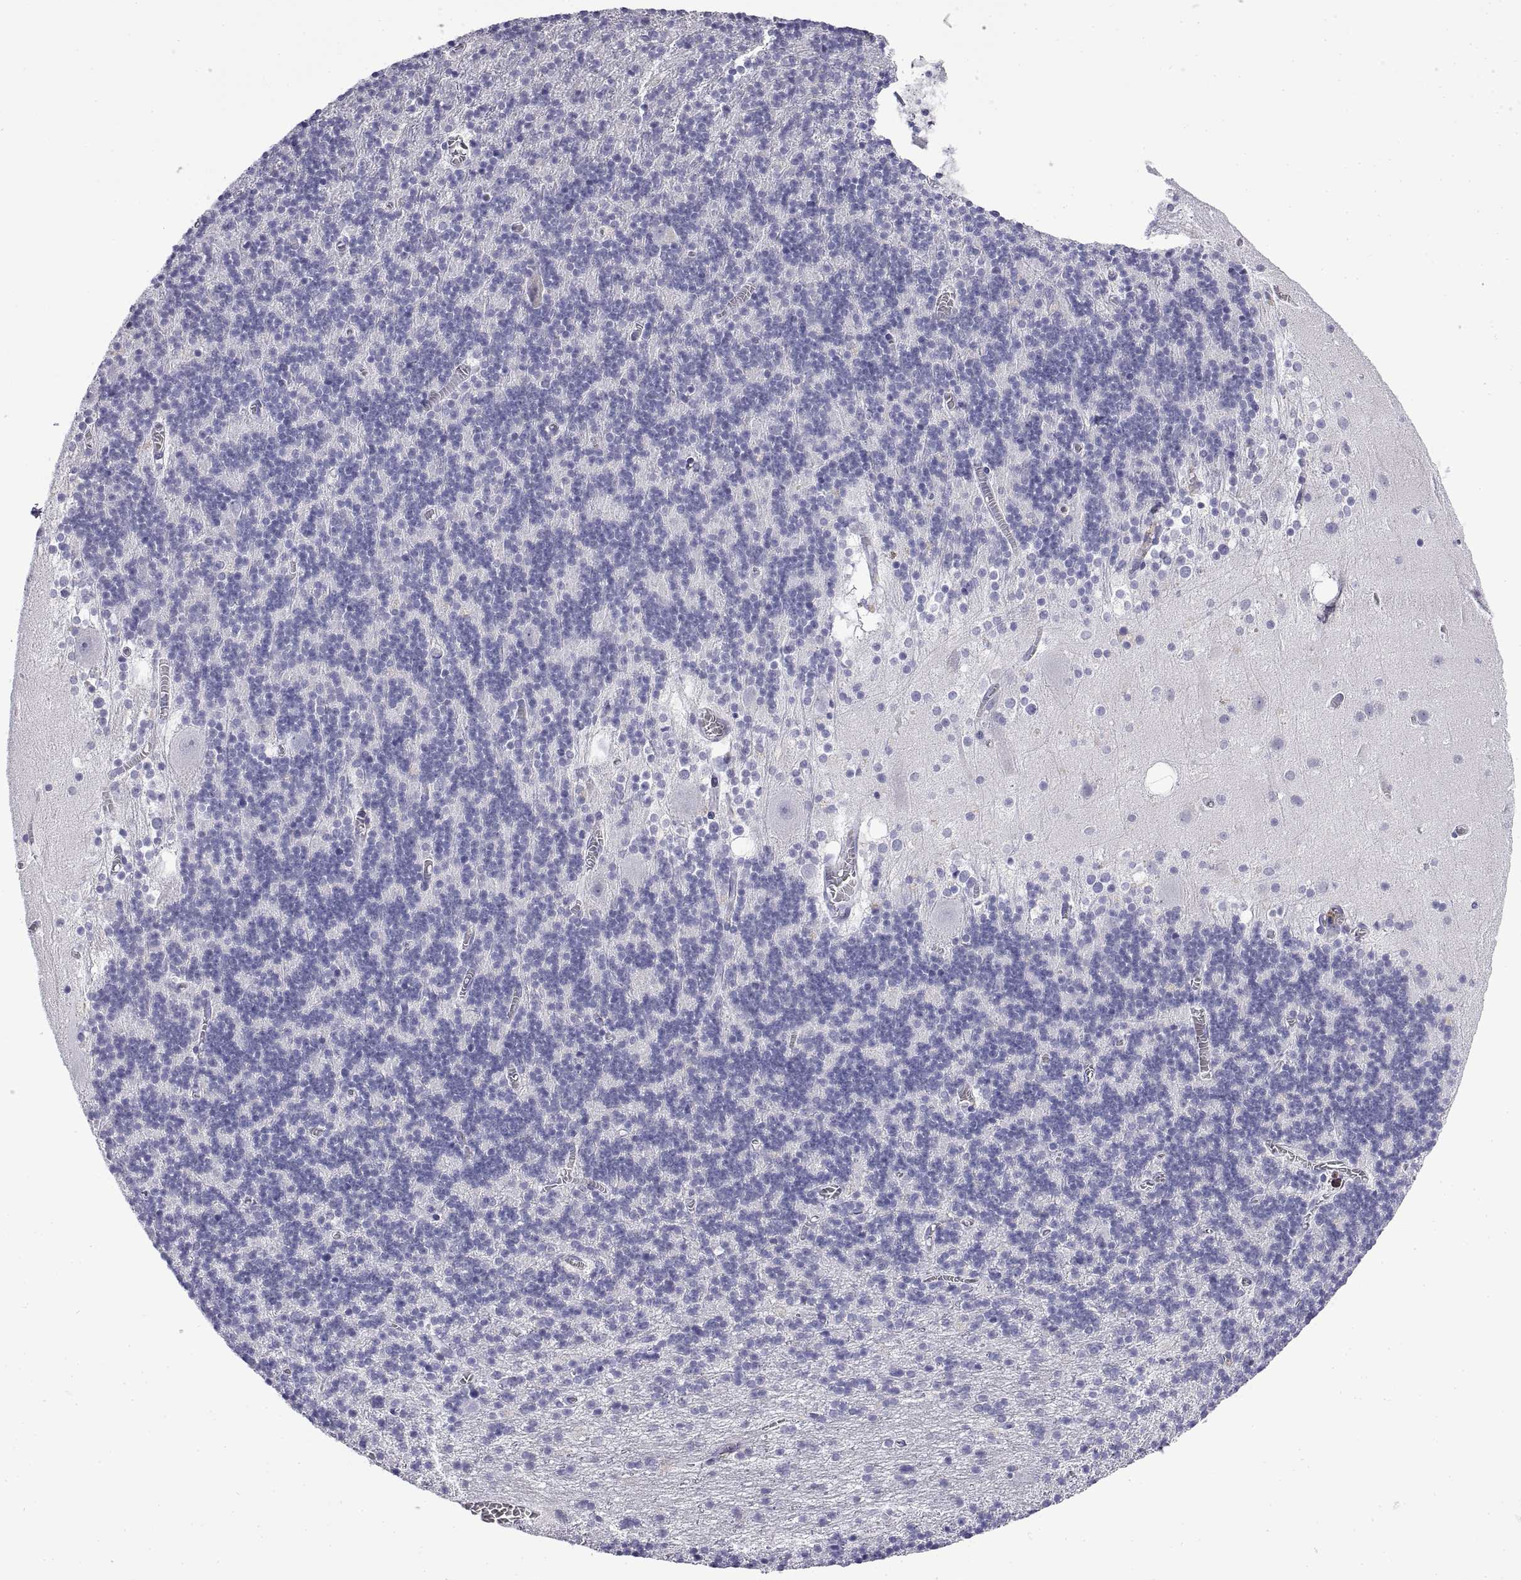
{"staining": {"intensity": "negative", "quantity": "none", "location": "none"}, "tissue": "cerebellum", "cell_type": "Cells in granular layer", "image_type": "normal", "snomed": [{"axis": "morphology", "description": "Normal tissue, NOS"}, {"axis": "topography", "description": "Cerebellum"}], "caption": "Normal cerebellum was stained to show a protein in brown. There is no significant positivity in cells in granular layer. Brightfield microscopy of immunohistochemistry stained with DAB (brown) and hematoxylin (blue), captured at high magnification.", "gene": "CRISP1", "patient": {"sex": "male", "age": 70}}